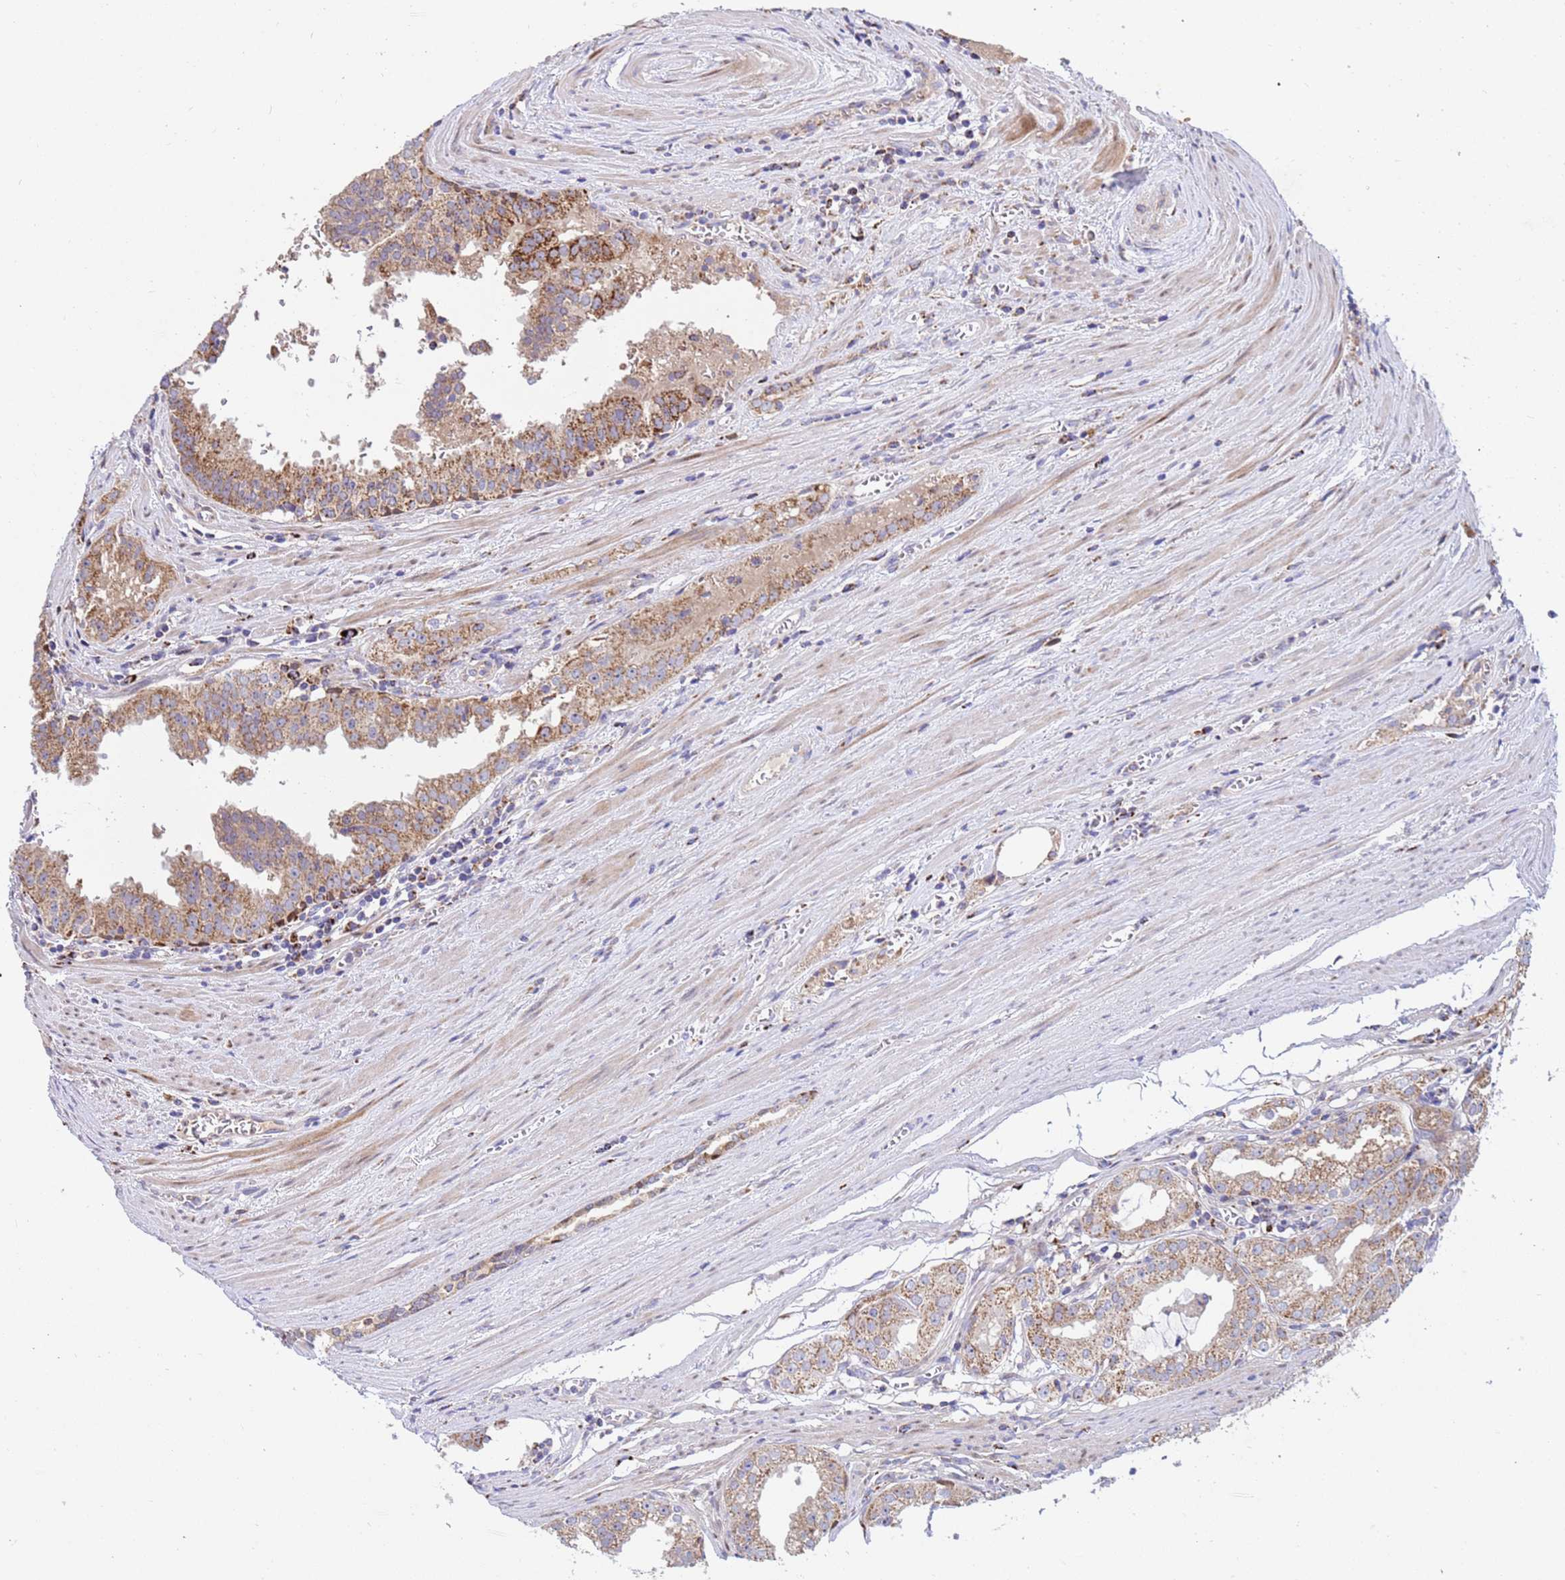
{"staining": {"intensity": "moderate", "quantity": ">75%", "location": "cytoplasmic/membranous"}, "tissue": "prostate cancer", "cell_type": "Tumor cells", "image_type": "cancer", "snomed": [{"axis": "morphology", "description": "Adenocarcinoma, High grade"}, {"axis": "topography", "description": "Prostate"}], "caption": "Prostate cancer stained with a protein marker demonstrates moderate staining in tumor cells.", "gene": "TUBGCP3", "patient": {"sex": "male", "age": 68}}